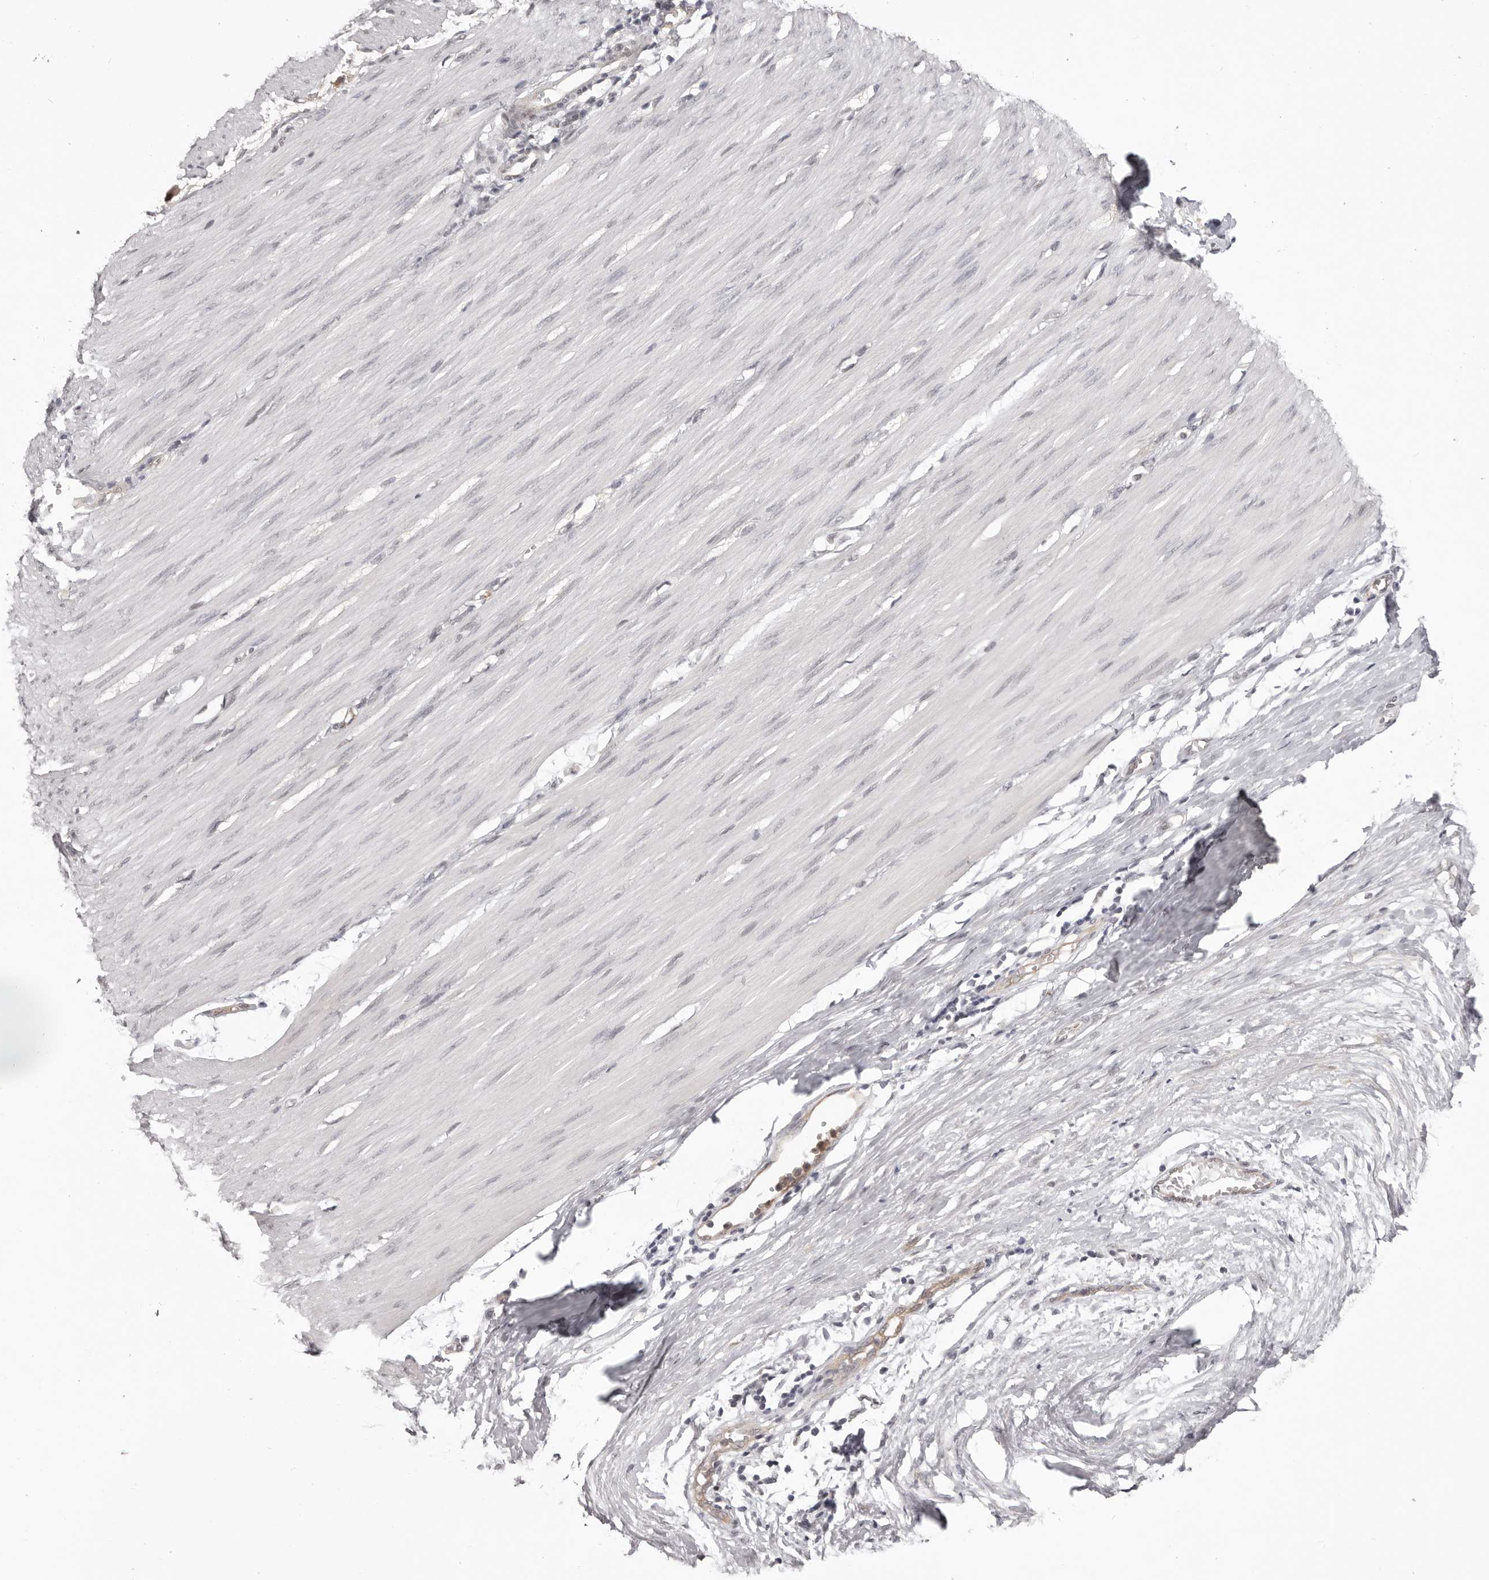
{"staining": {"intensity": "negative", "quantity": "none", "location": "none"}, "tissue": "smooth muscle", "cell_type": "Smooth muscle cells", "image_type": "normal", "snomed": [{"axis": "morphology", "description": "Normal tissue, NOS"}, {"axis": "morphology", "description": "Adenocarcinoma, NOS"}, {"axis": "topography", "description": "Colon"}, {"axis": "topography", "description": "Peripheral nerve tissue"}], "caption": "DAB immunohistochemical staining of benign smooth muscle displays no significant staining in smooth muscle cells.", "gene": "RNF2", "patient": {"sex": "male", "age": 14}}